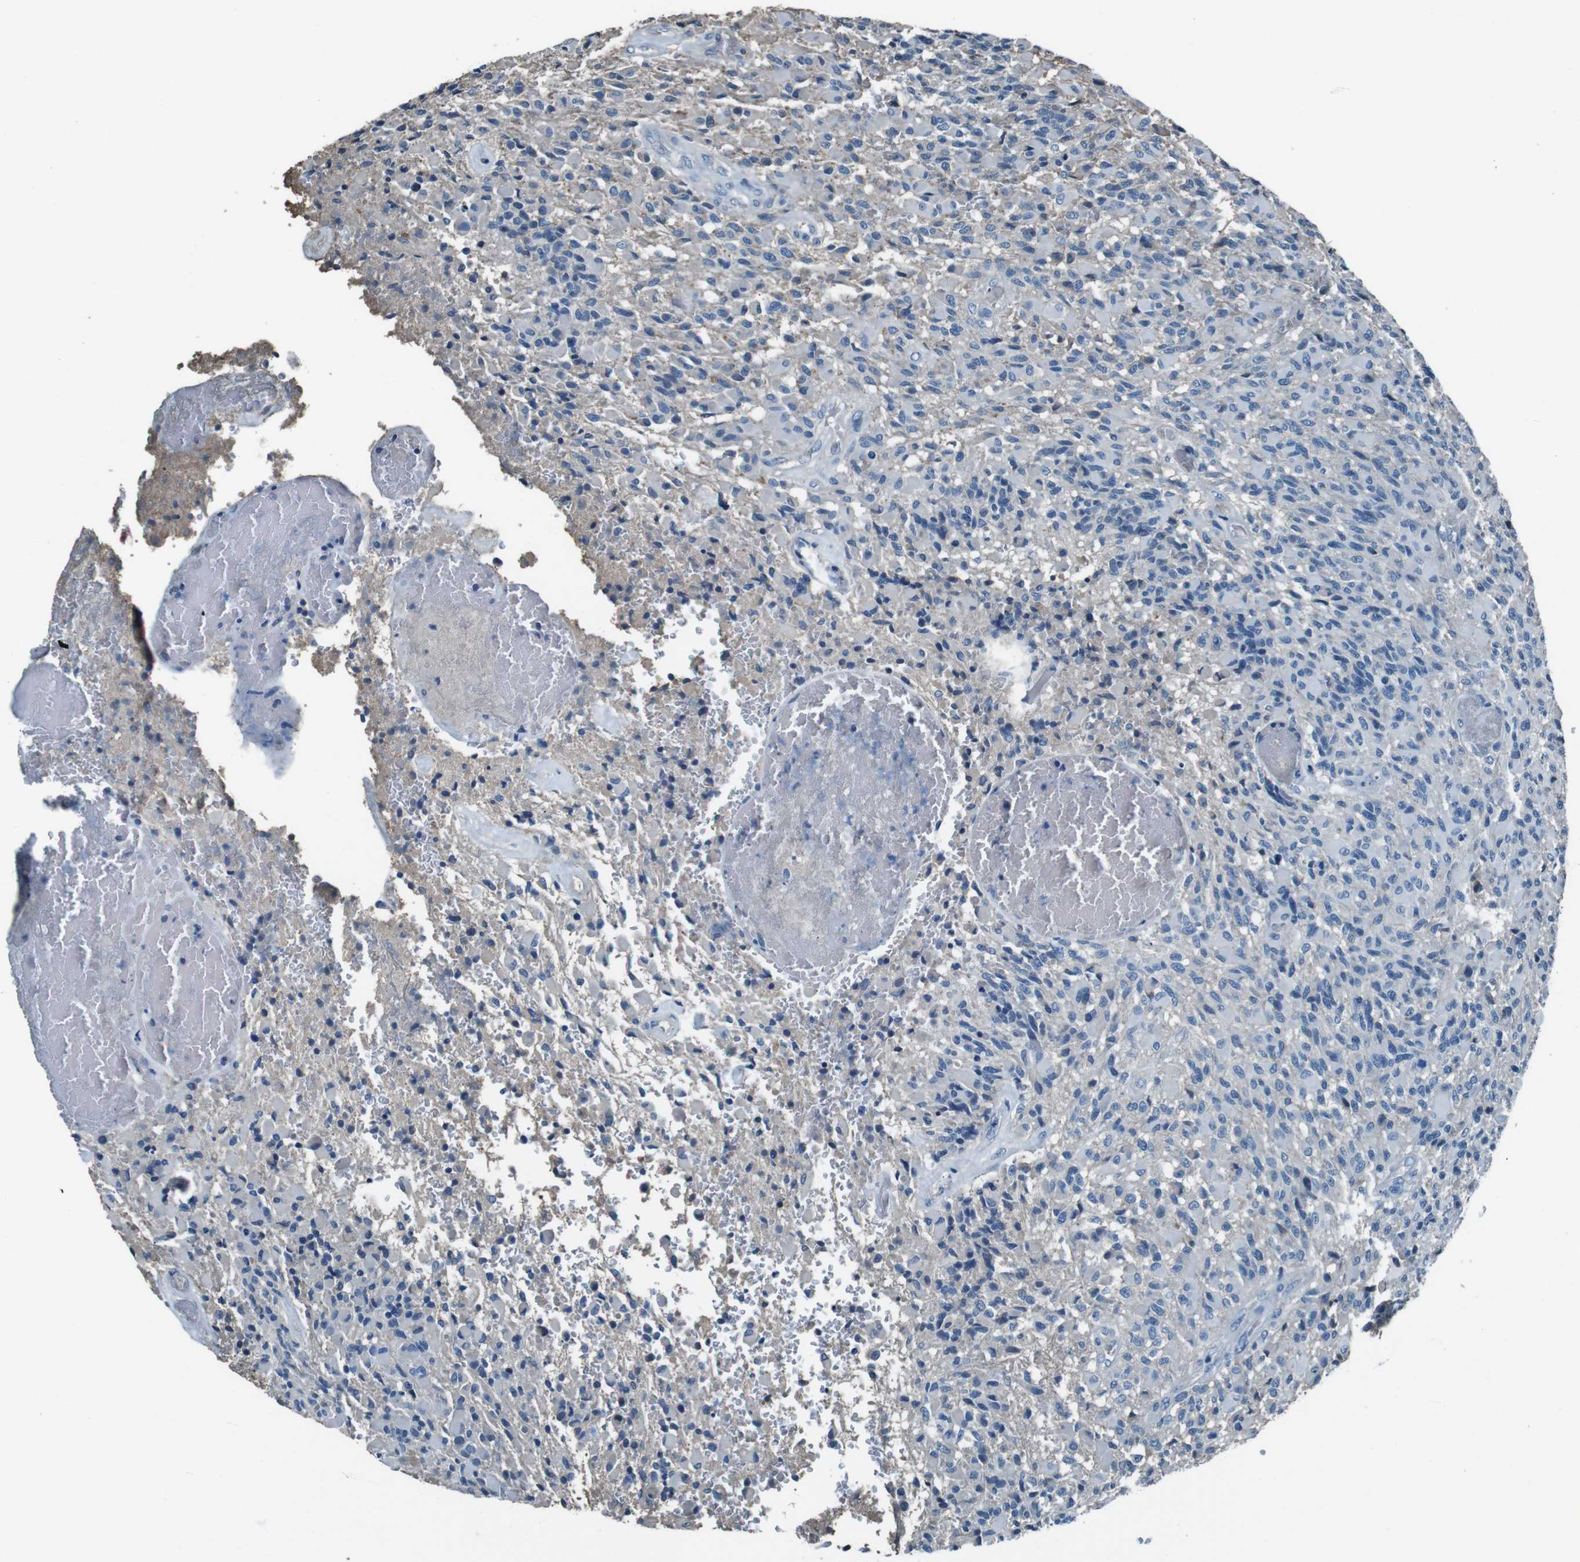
{"staining": {"intensity": "negative", "quantity": "none", "location": "none"}, "tissue": "glioma", "cell_type": "Tumor cells", "image_type": "cancer", "snomed": [{"axis": "morphology", "description": "Glioma, malignant, High grade"}, {"axis": "topography", "description": "Brain"}], "caption": "This micrograph is of glioma stained with IHC to label a protein in brown with the nuclei are counter-stained blue. There is no expression in tumor cells.", "gene": "LEP", "patient": {"sex": "male", "age": 71}}